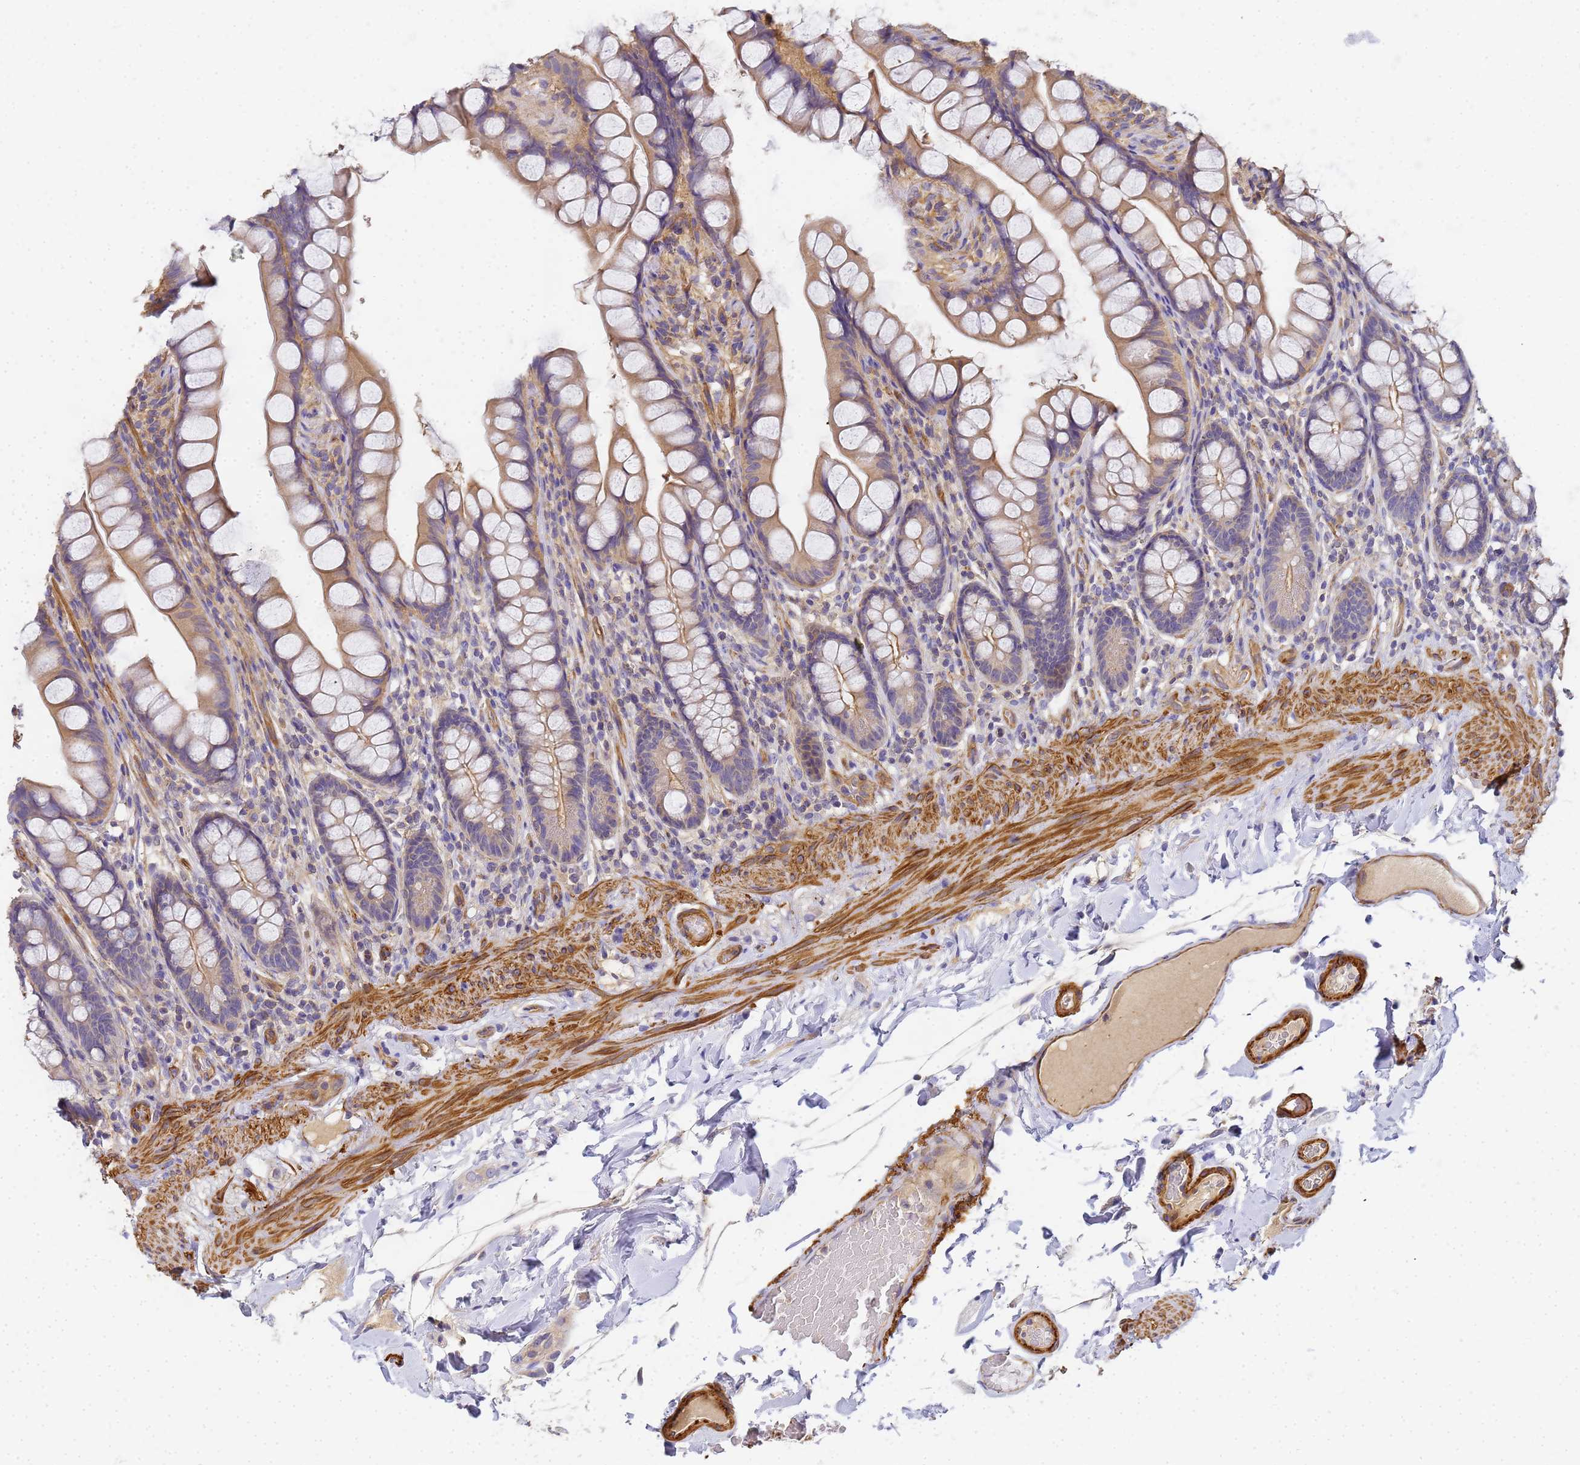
{"staining": {"intensity": "weak", "quantity": "25%-75%", "location": "cytoplasmic/membranous"}, "tissue": "small intestine", "cell_type": "Glandular cells", "image_type": "normal", "snomed": [{"axis": "morphology", "description": "Normal tissue, NOS"}, {"axis": "topography", "description": "Small intestine"}], "caption": "High-power microscopy captured an immunohistochemistry (IHC) histopathology image of unremarkable small intestine, revealing weak cytoplasmic/membranous expression in approximately 25%-75% of glandular cells. (brown staining indicates protein expression, while blue staining denotes nuclei).", "gene": "MYL10", "patient": {"sex": "male", "age": 70}}